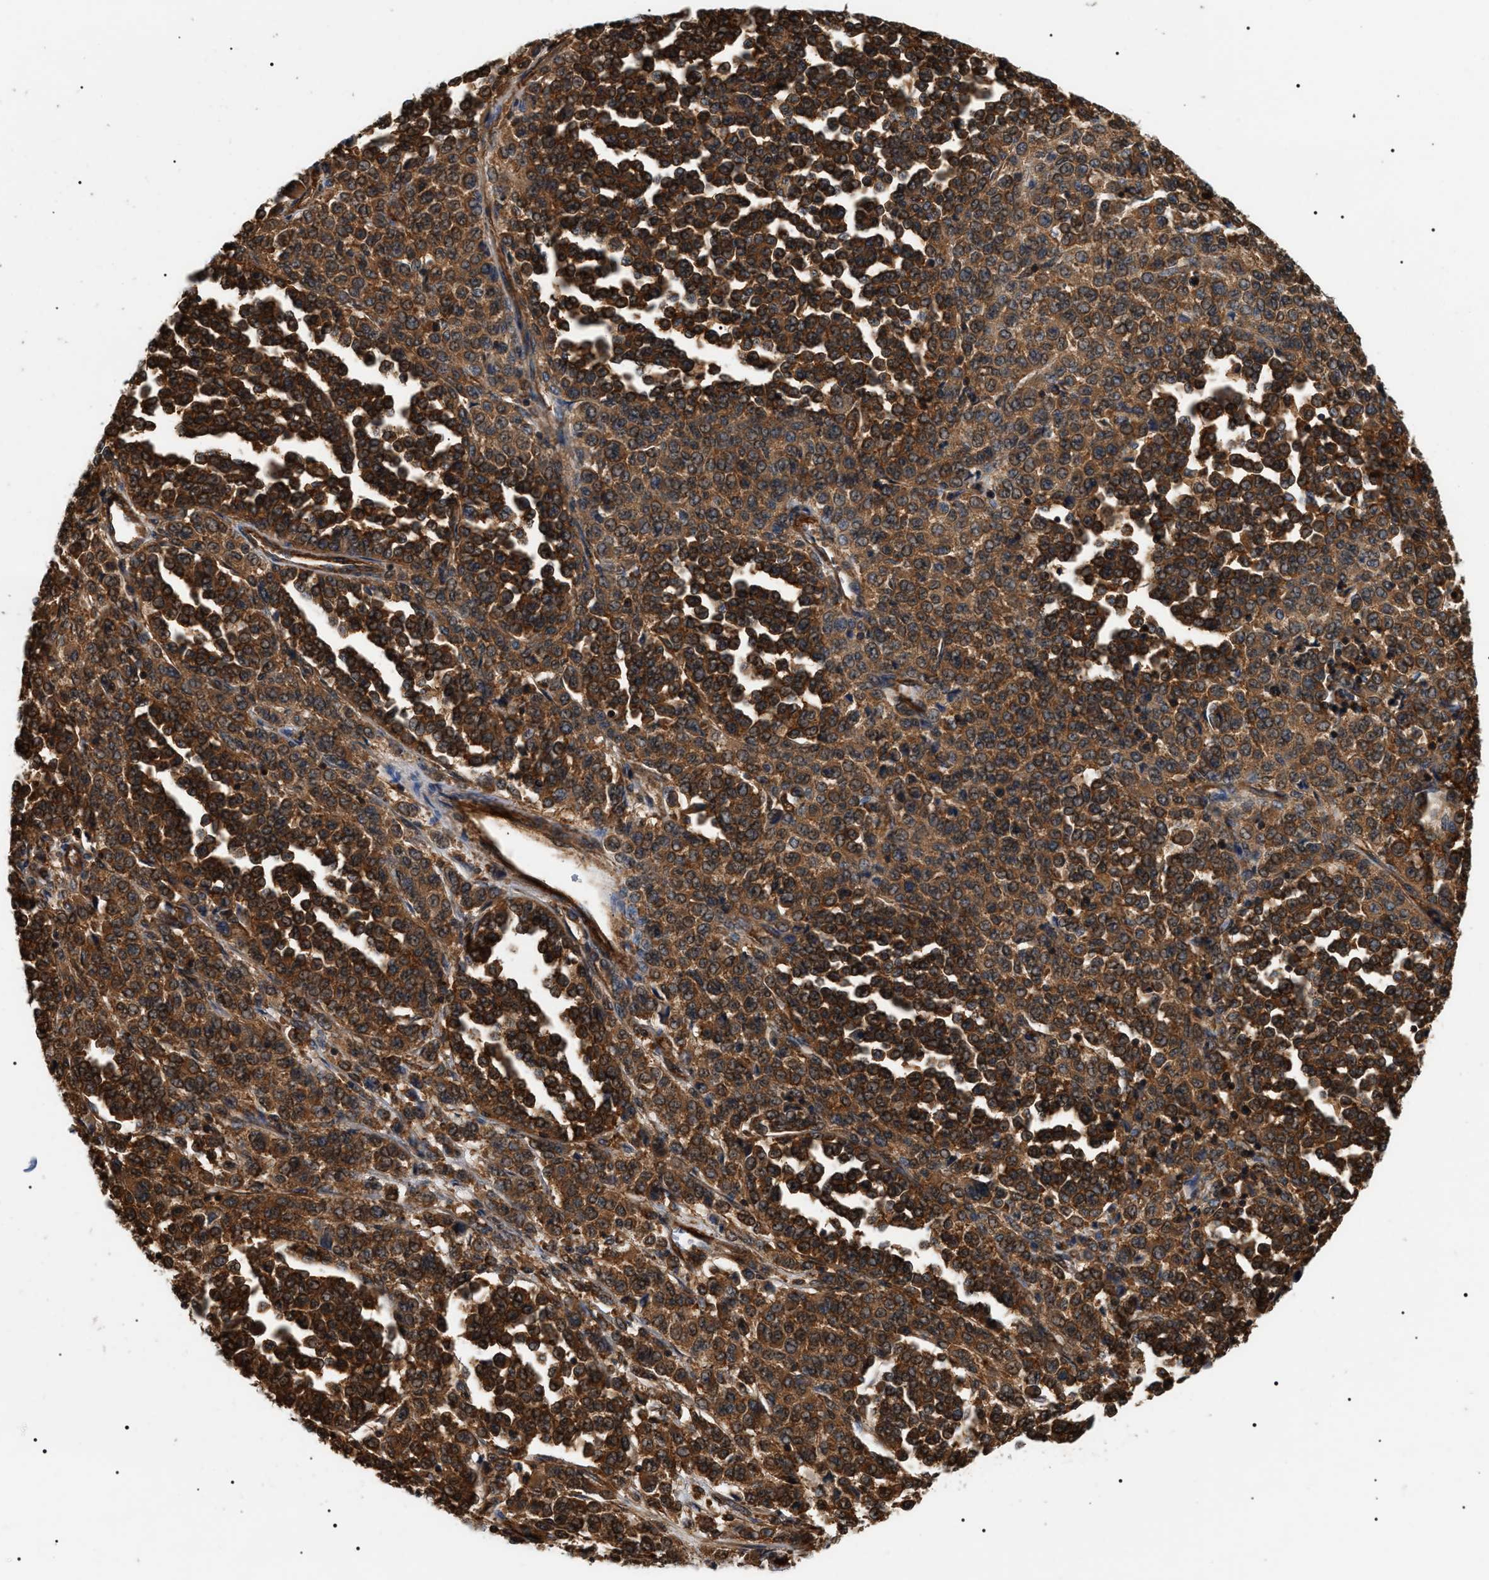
{"staining": {"intensity": "strong", "quantity": ">75%", "location": "cytoplasmic/membranous"}, "tissue": "melanoma", "cell_type": "Tumor cells", "image_type": "cancer", "snomed": [{"axis": "morphology", "description": "Malignant melanoma, Metastatic site"}, {"axis": "topography", "description": "Pancreas"}], "caption": "Immunohistochemical staining of human melanoma shows strong cytoplasmic/membranous protein staining in about >75% of tumor cells. The staining was performed using DAB to visualize the protein expression in brown, while the nuclei were stained in blue with hematoxylin (Magnification: 20x).", "gene": "SH3GLB2", "patient": {"sex": "female", "age": 30}}